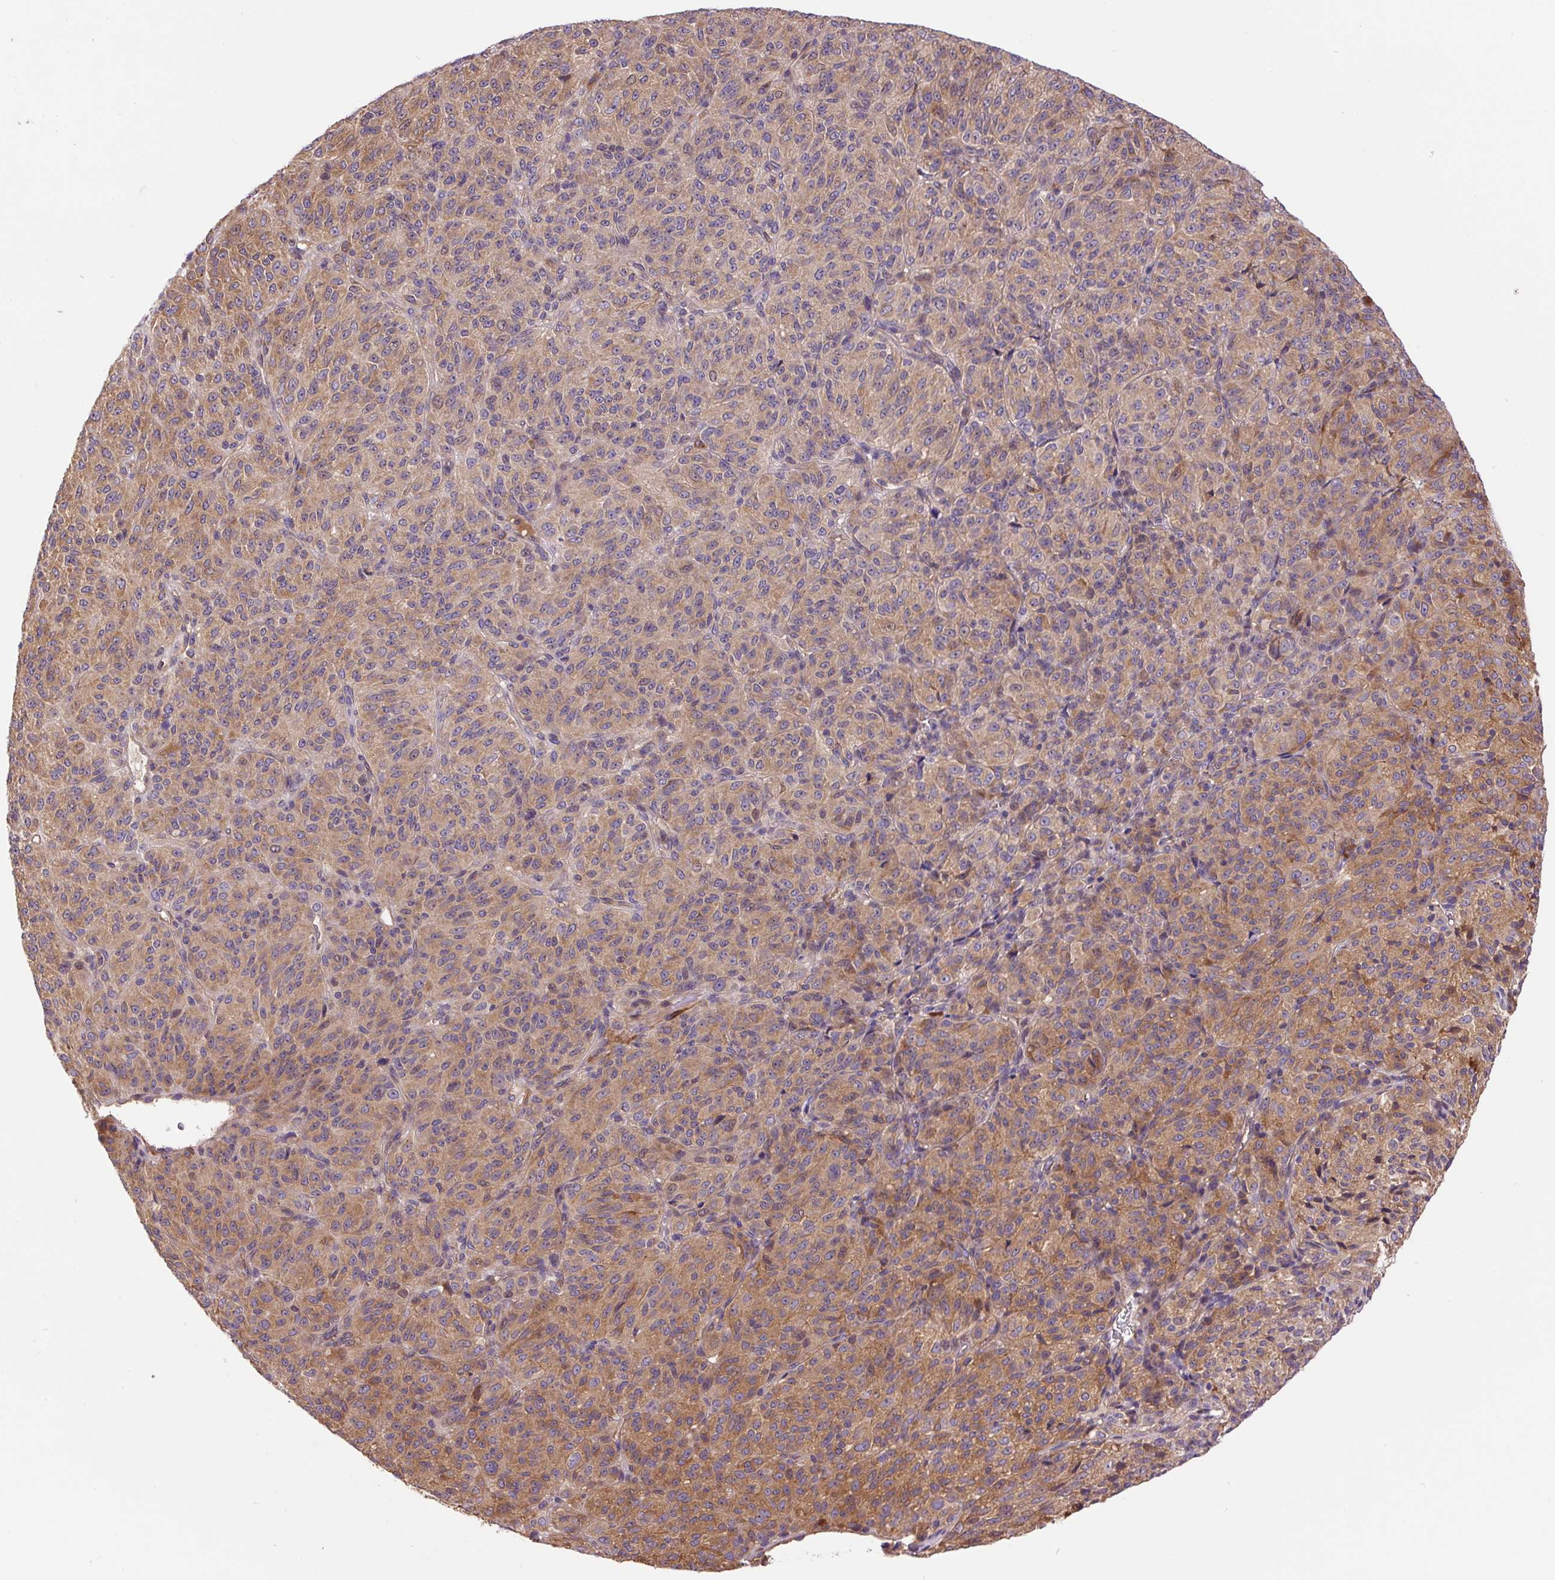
{"staining": {"intensity": "moderate", "quantity": "25%-75%", "location": "cytoplasmic/membranous"}, "tissue": "melanoma", "cell_type": "Tumor cells", "image_type": "cancer", "snomed": [{"axis": "morphology", "description": "Malignant melanoma, Metastatic site"}, {"axis": "topography", "description": "Brain"}], "caption": "Human melanoma stained for a protein (brown) reveals moderate cytoplasmic/membranous positive expression in about 25%-75% of tumor cells.", "gene": "PPME1", "patient": {"sex": "female", "age": 56}}